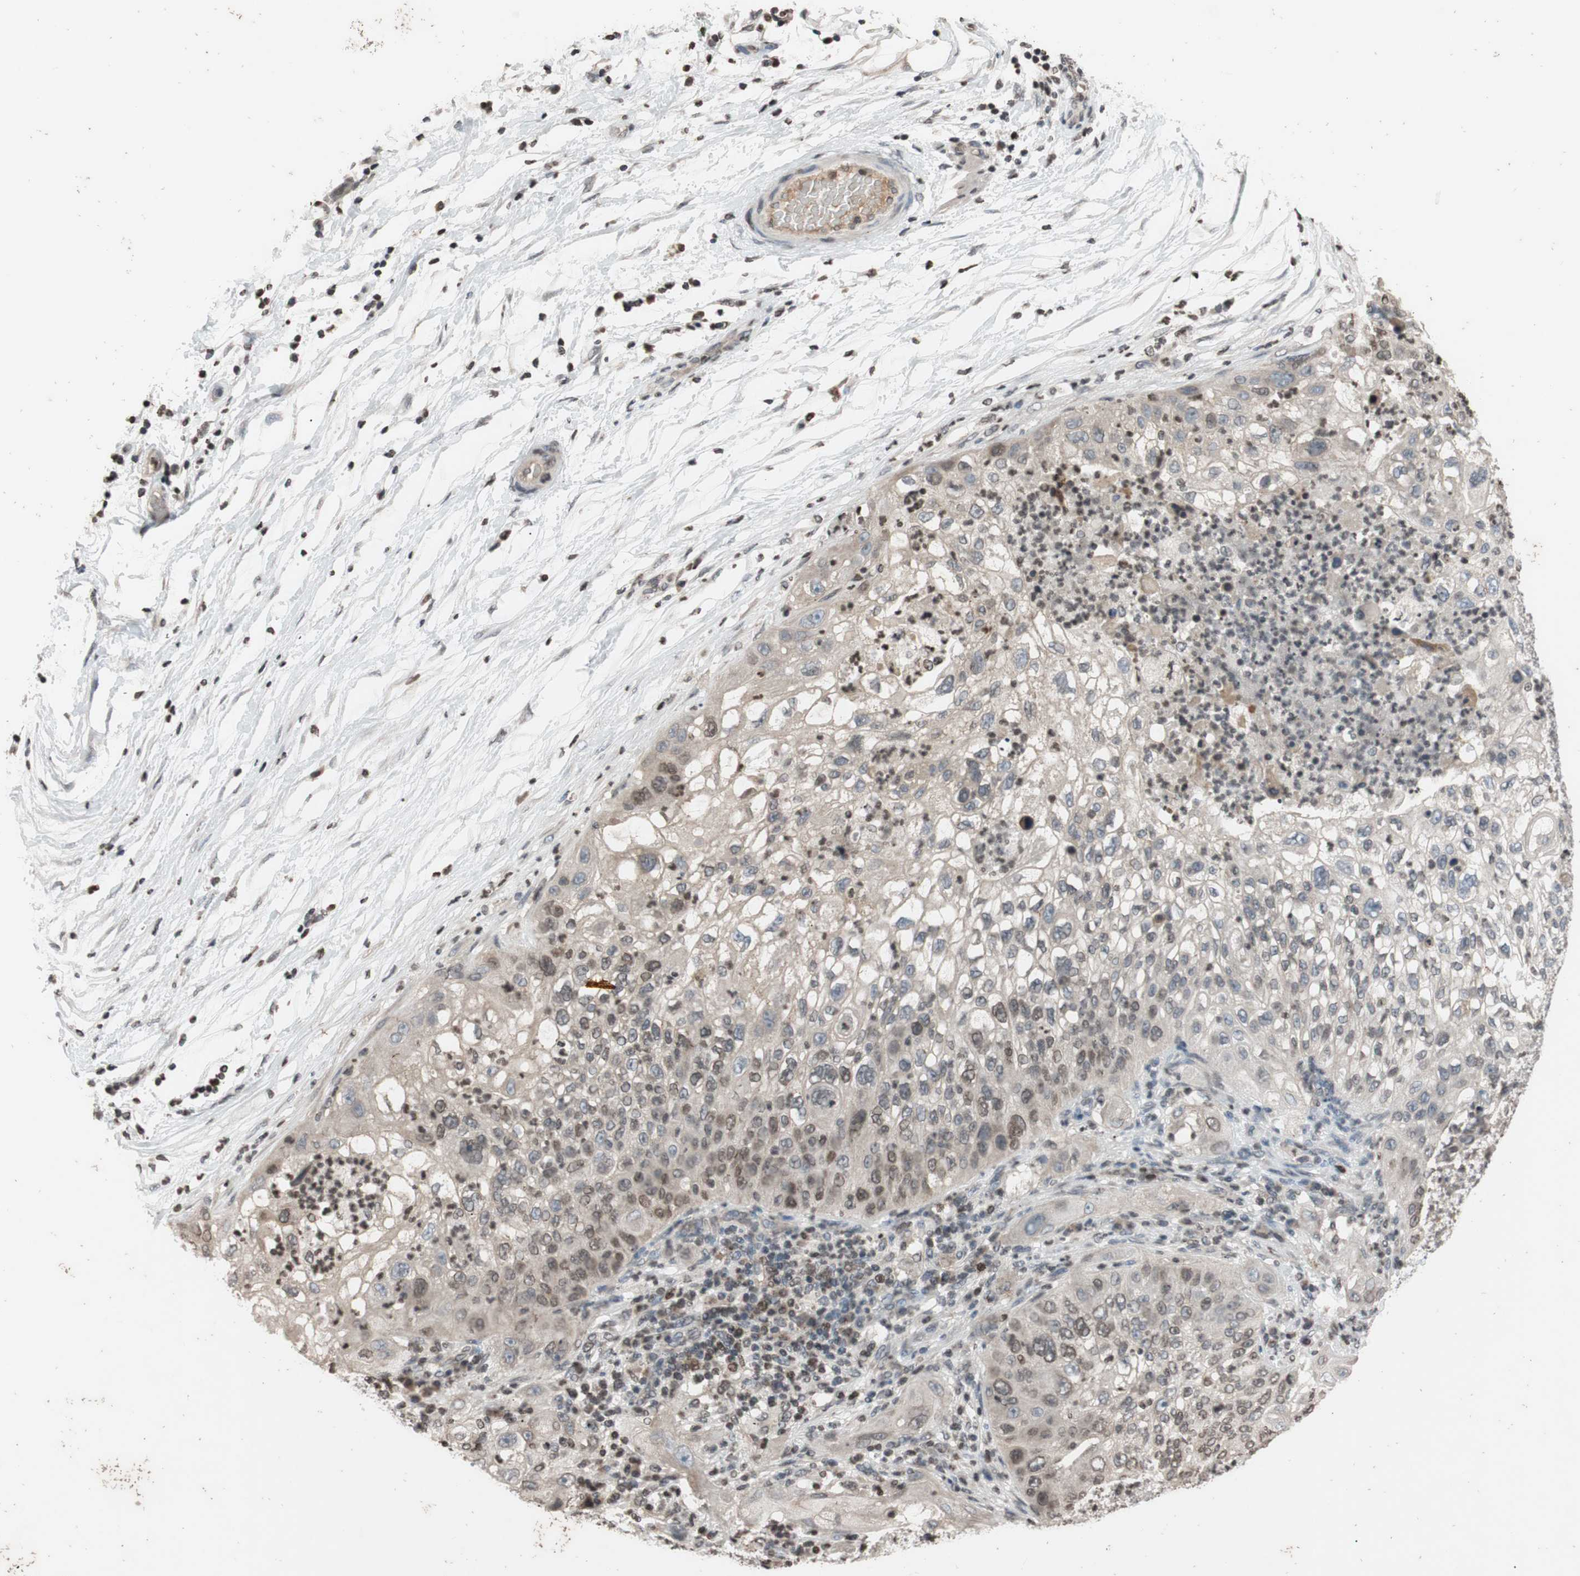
{"staining": {"intensity": "moderate", "quantity": "25%-75%", "location": "cytoplasmic/membranous,nuclear"}, "tissue": "lung cancer", "cell_type": "Tumor cells", "image_type": "cancer", "snomed": [{"axis": "morphology", "description": "Inflammation, NOS"}, {"axis": "morphology", "description": "Squamous cell carcinoma, NOS"}, {"axis": "topography", "description": "Lymph node"}, {"axis": "topography", "description": "Soft tissue"}, {"axis": "topography", "description": "Lung"}], "caption": "Lung cancer stained with immunohistochemistry (IHC) shows moderate cytoplasmic/membranous and nuclear positivity in about 25%-75% of tumor cells. (DAB (3,3'-diaminobenzidine) IHC with brightfield microscopy, high magnification).", "gene": "MCM6", "patient": {"sex": "male", "age": 66}}